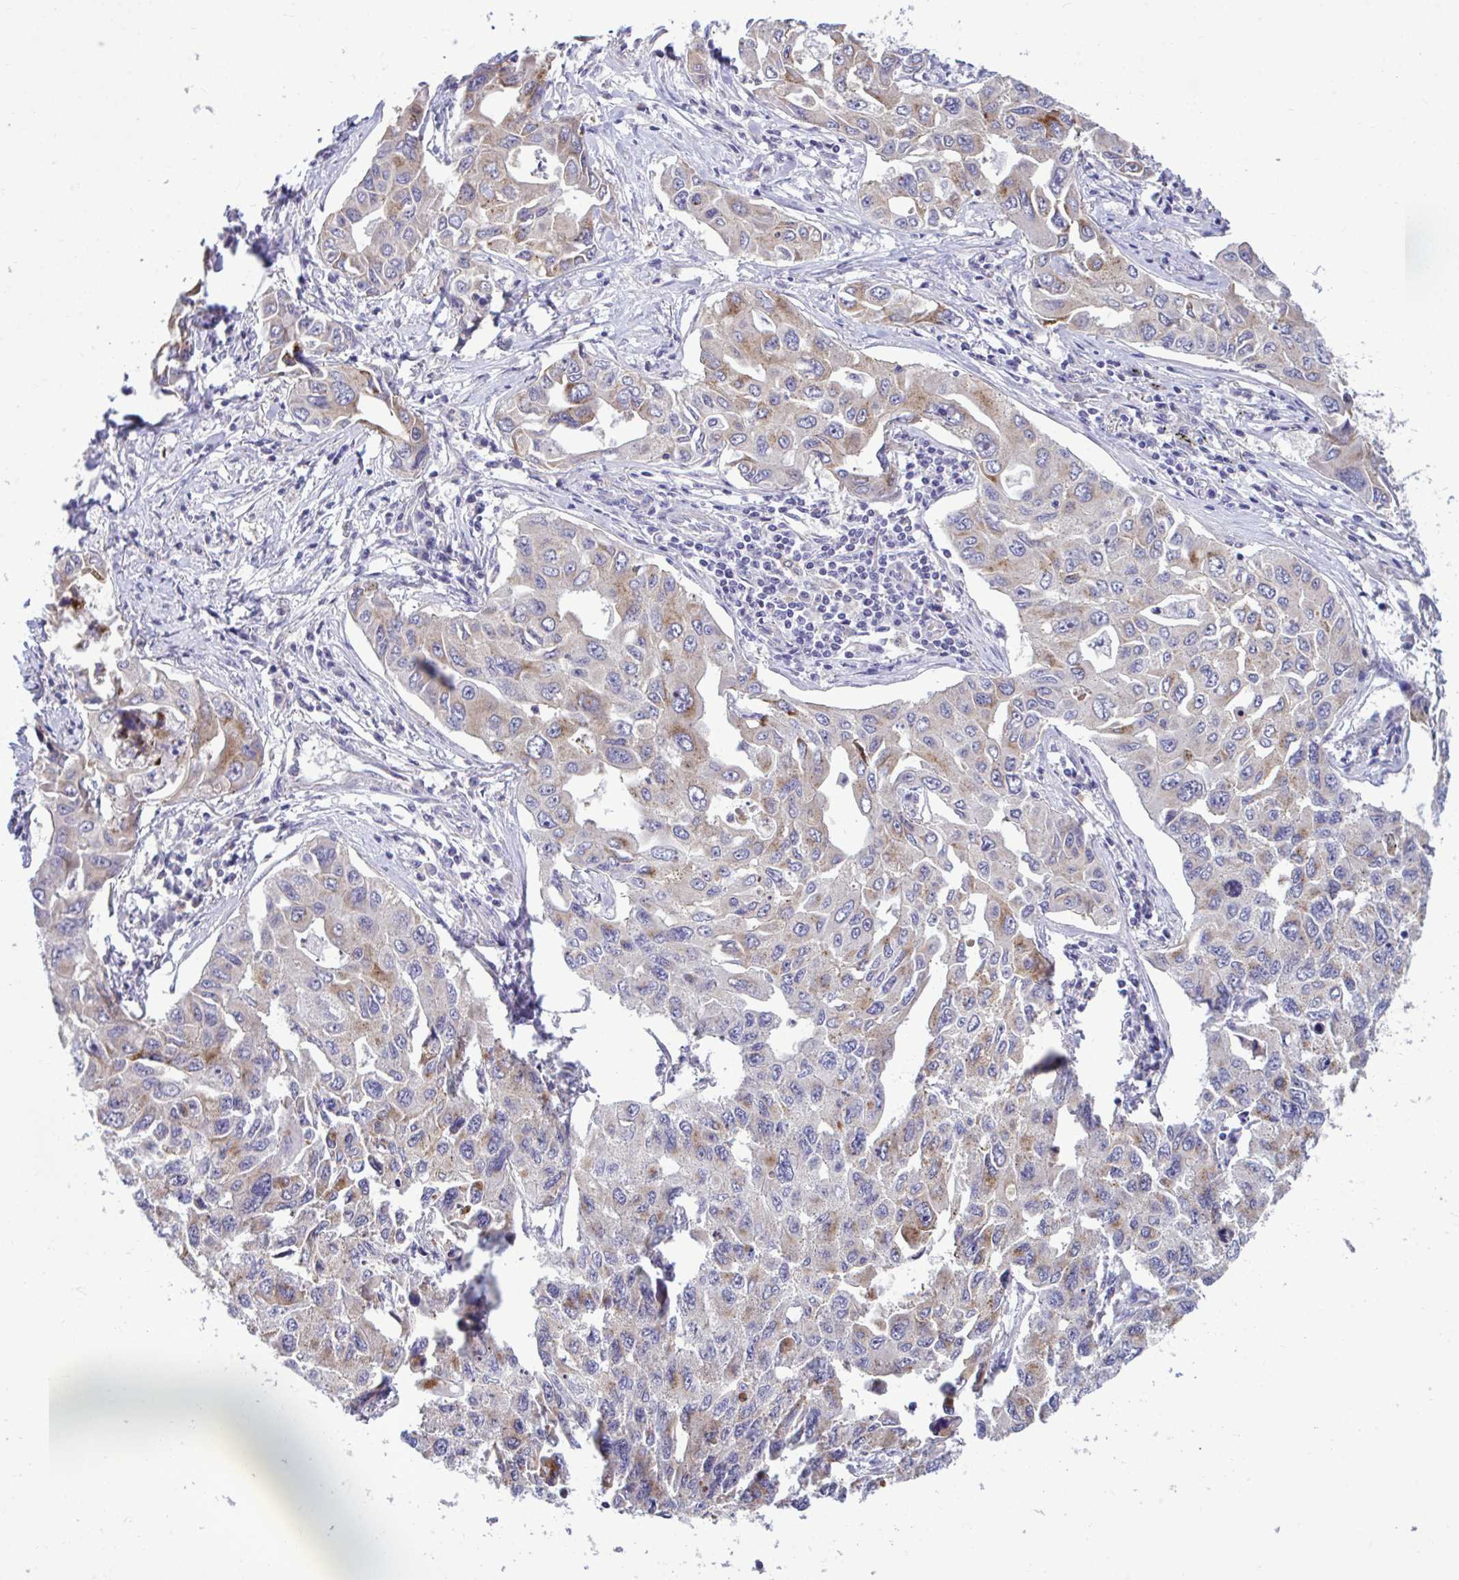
{"staining": {"intensity": "moderate", "quantity": "<25%", "location": "cytoplasmic/membranous"}, "tissue": "lung cancer", "cell_type": "Tumor cells", "image_type": "cancer", "snomed": [{"axis": "morphology", "description": "Adenocarcinoma, NOS"}, {"axis": "topography", "description": "Lung"}], "caption": "Moderate cytoplasmic/membranous expression is seen in approximately <25% of tumor cells in lung cancer.", "gene": "SARS2", "patient": {"sex": "male", "age": 64}}